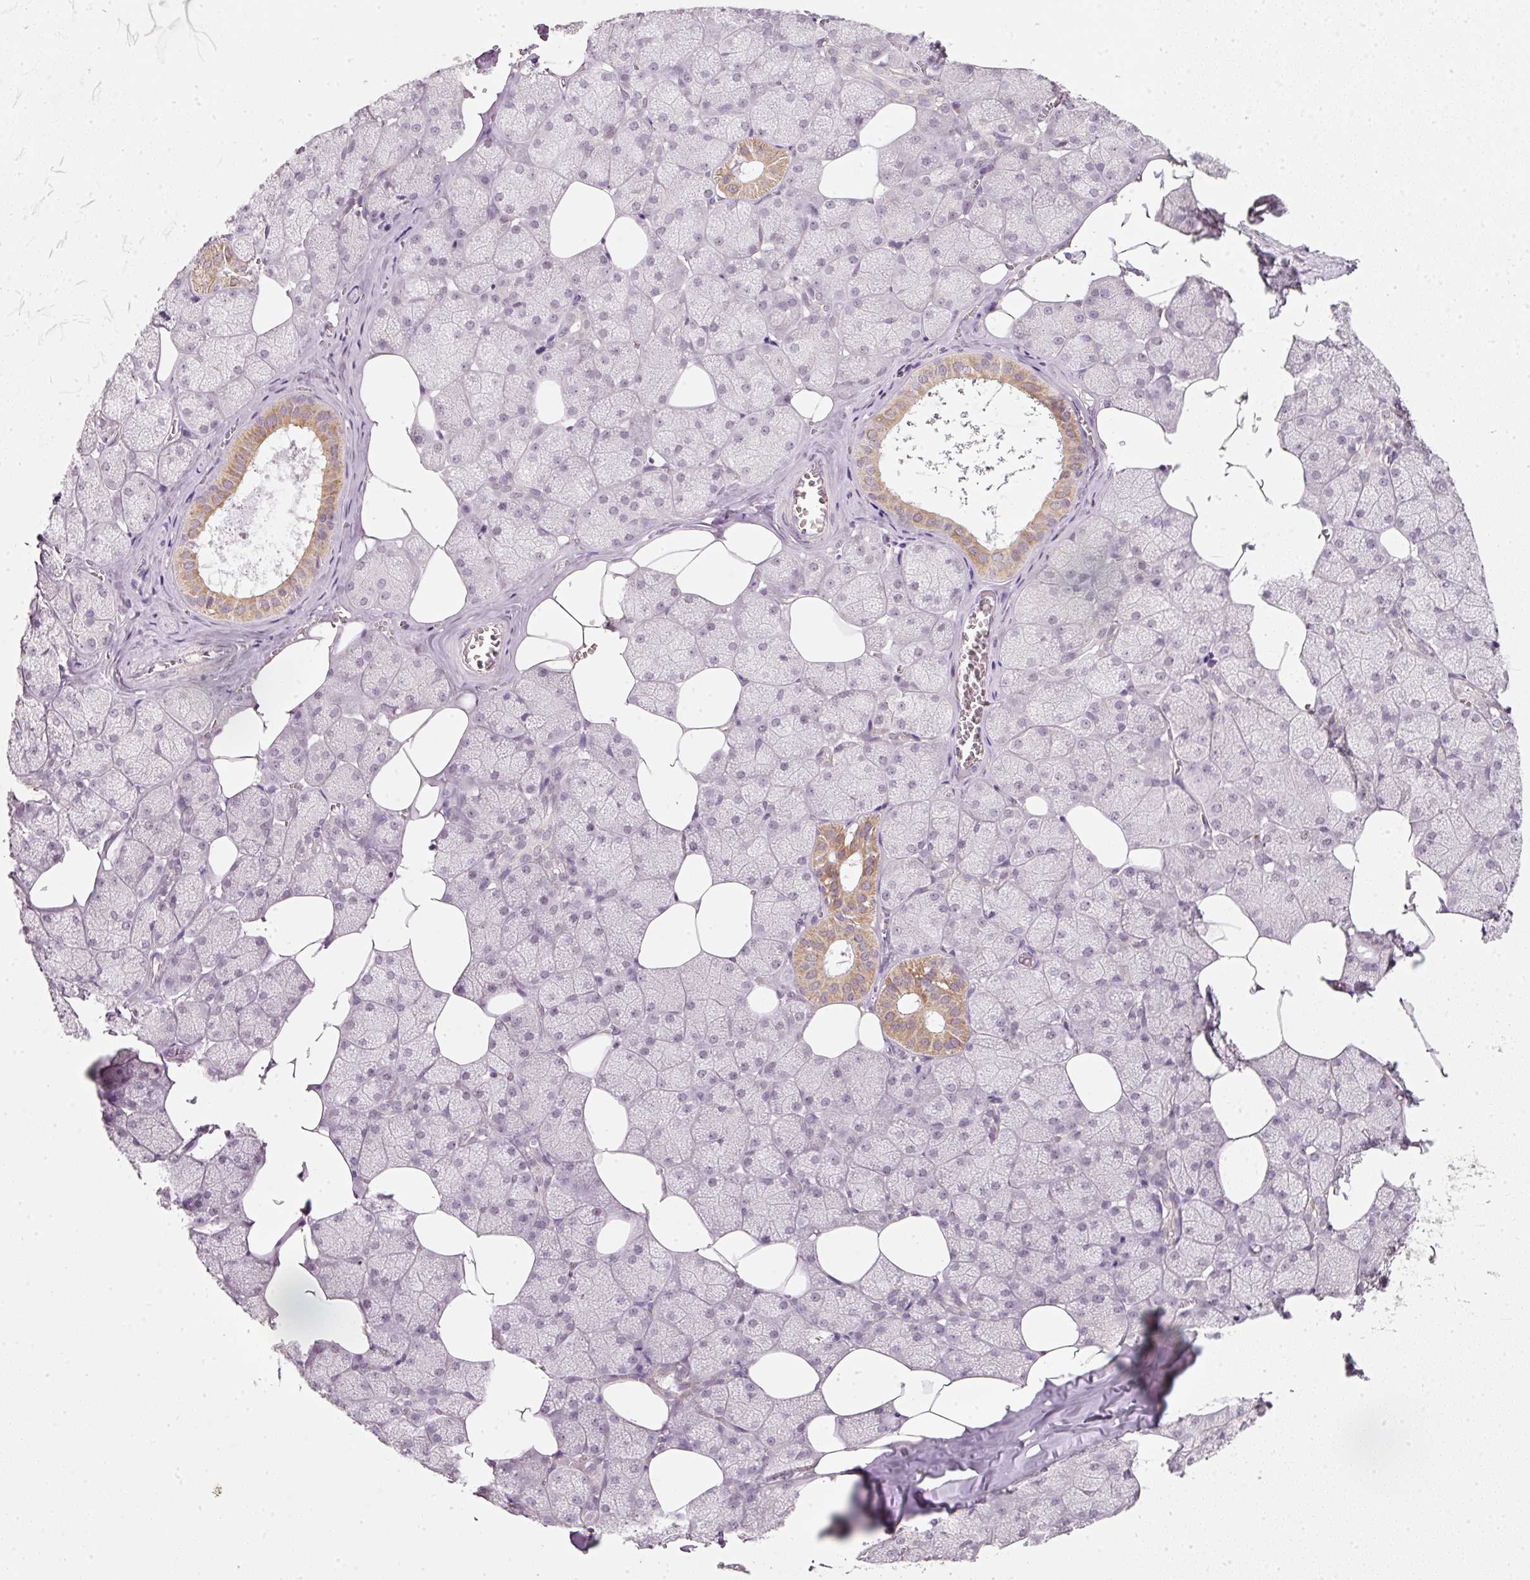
{"staining": {"intensity": "moderate", "quantity": "<25%", "location": "cytoplasmic/membranous"}, "tissue": "salivary gland", "cell_type": "Glandular cells", "image_type": "normal", "snomed": [{"axis": "morphology", "description": "Normal tissue, NOS"}, {"axis": "topography", "description": "Salivary gland"}, {"axis": "topography", "description": "Peripheral nerve tissue"}], "caption": "Protein expression analysis of normal salivary gland demonstrates moderate cytoplasmic/membranous staining in approximately <25% of glandular cells.", "gene": "FSTL3", "patient": {"sex": "male", "age": 38}}